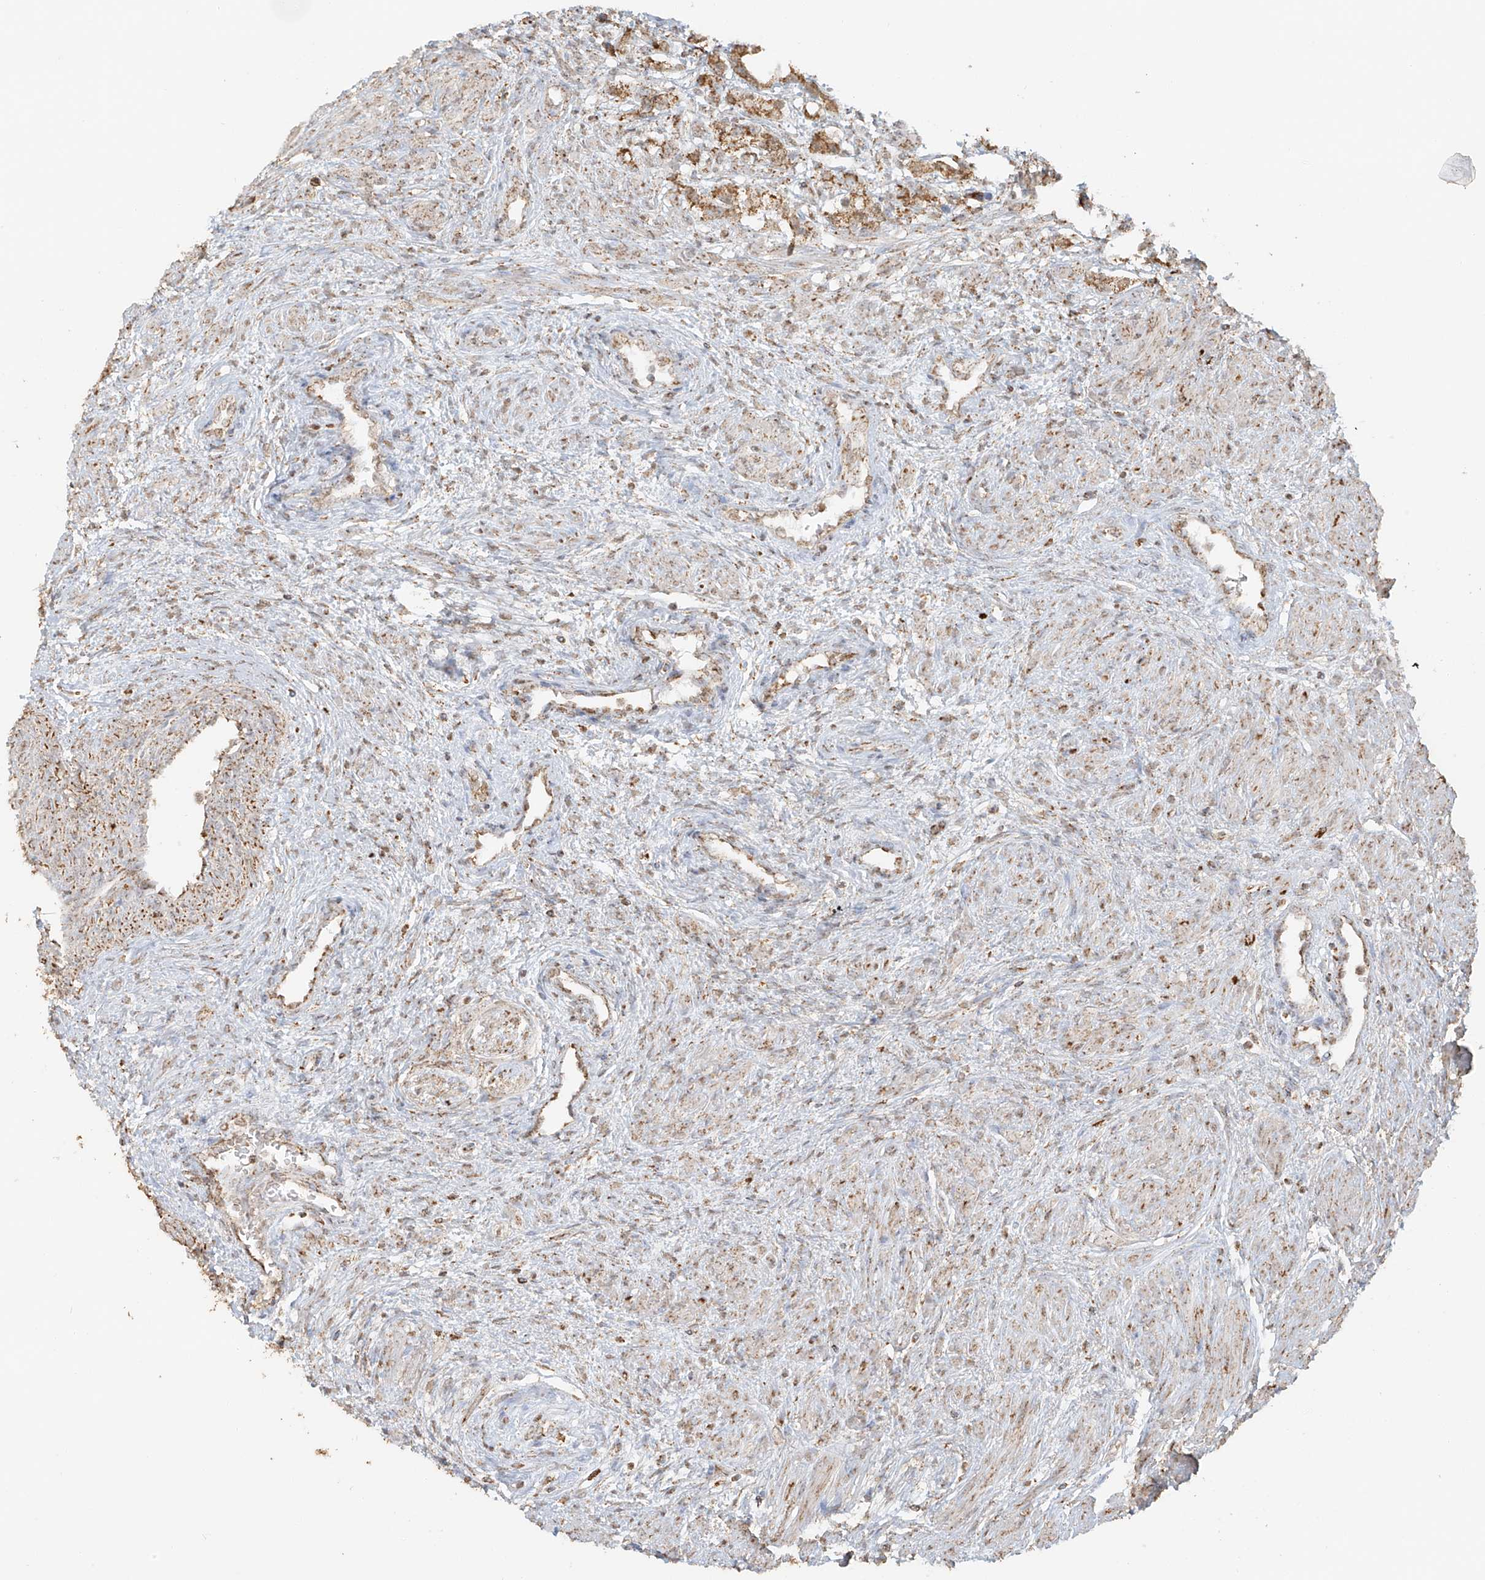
{"staining": {"intensity": "moderate", "quantity": ">75%", "location": "cytoplasmic/membranous"}, "tissue": "prostate cancer", "cell_type": "Tumor cells", "image_type": "cancer", "snomed": [{"axis": "morphology", "description": "Adenocarcinoma, High grade"}, {"axis": "topography", "description": "Prostate"}], "caption": "Immunohistochemical staining of prostate cancer demonstrates medium levels of moderate cytoplasmic/membranous protein expression in about >75% of tumor cells.", "gene": "MIPEP", "patient": {"sex": "male", "age": 63}}